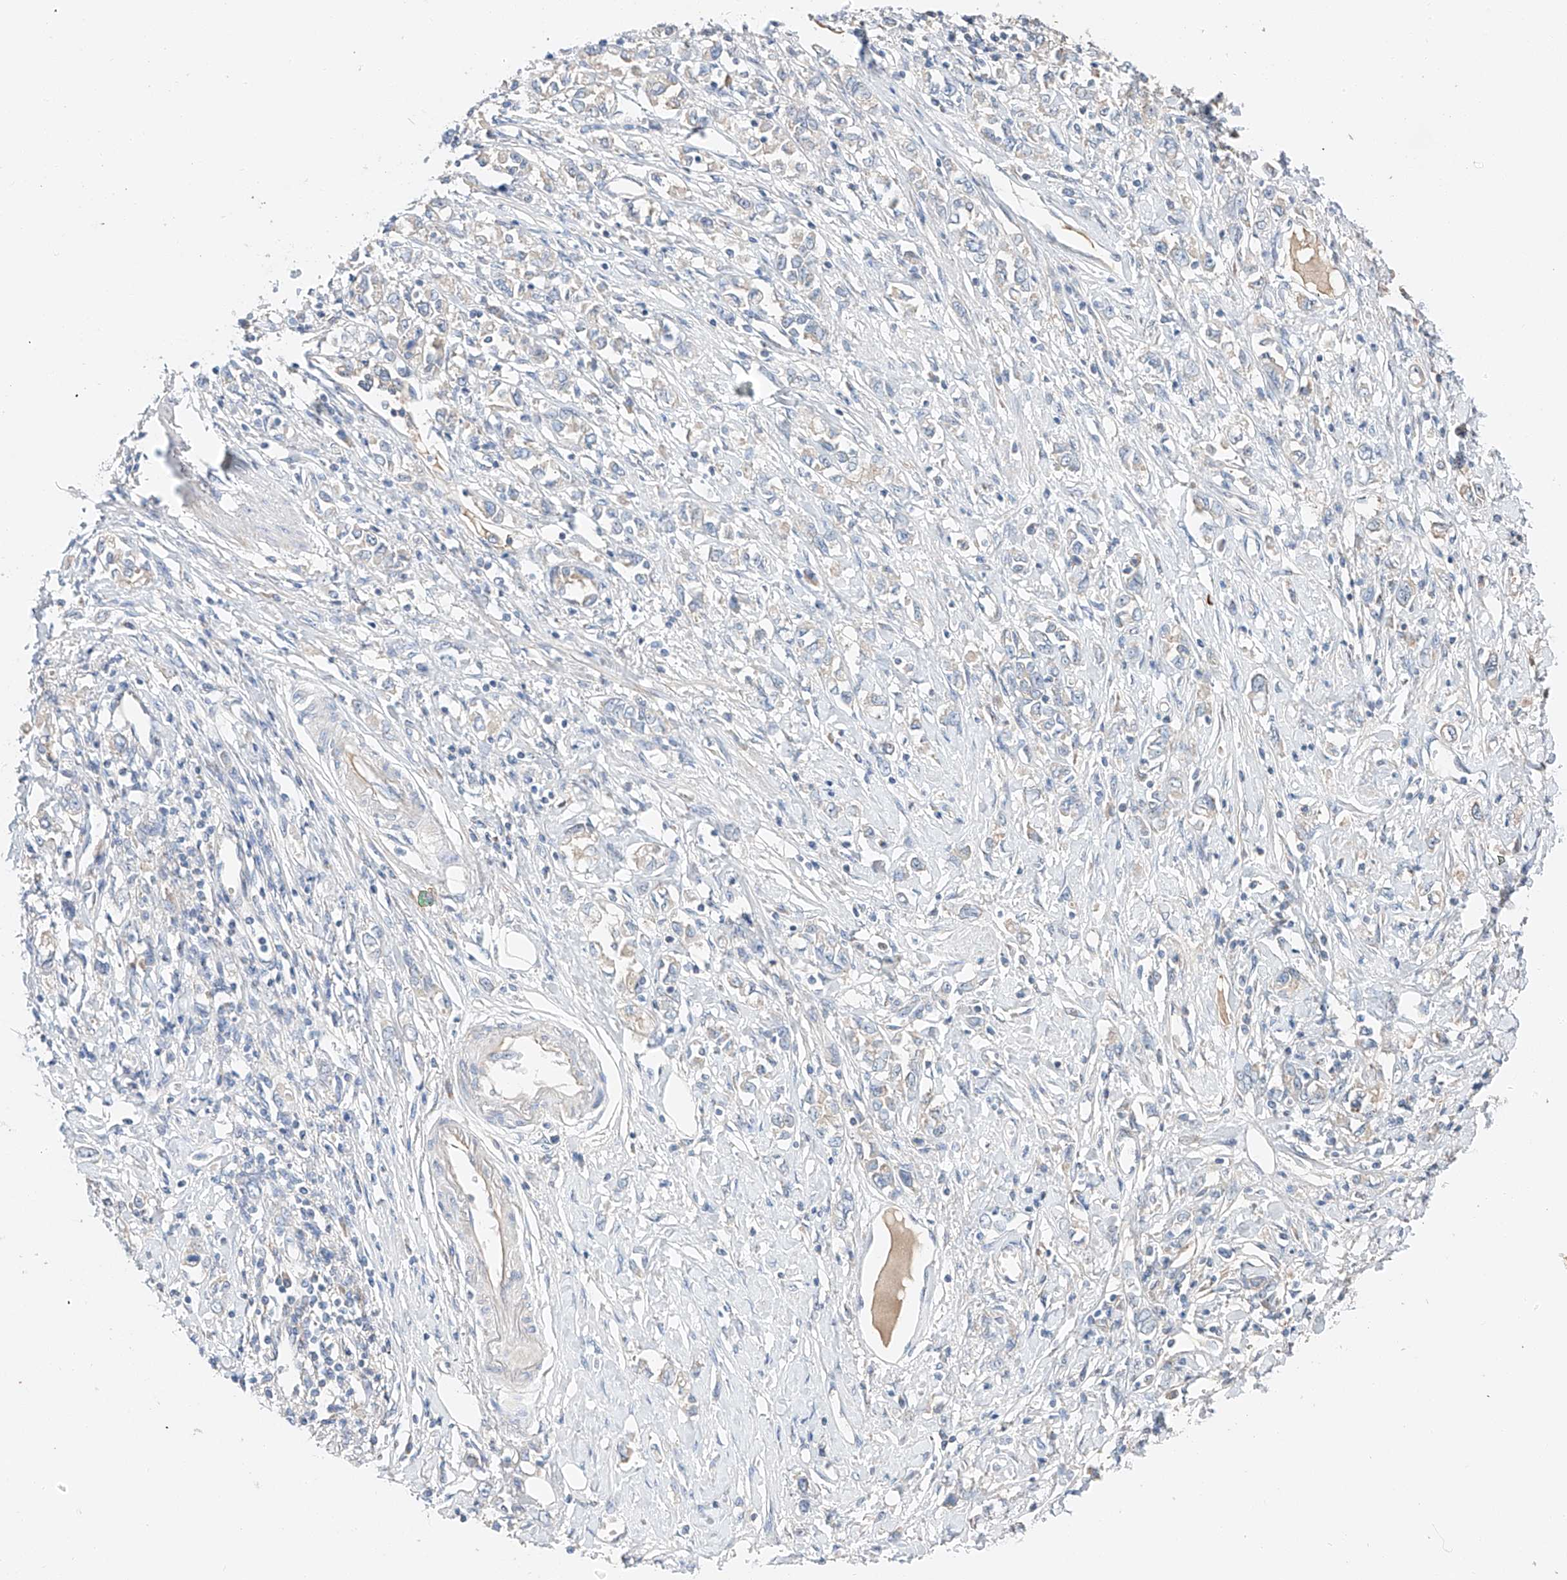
{"staining": {"intensity": "negative", "quantity": "none", "location": "none"}, "tissue": "stomach cancer", "cell_type": "Tumor cells", "image_type": "cancer", "snomed": [{"axis": "morphology", "description": "Adenocarcinoma, NOS"}, {"axis": "topography", "description": "Stomach"}], "caption": "High power microscopy micrograph of an IHC histopathology image of stomach adenocarcinoma, revealing no significant positivity in tumor cells. The staining was performed using DAB (3,3'-diaminobenzidine) to visualize the protein expression in brown, while the nuclei were stained in blue with hematoxylin (Magnification: 20x).", "gene": "RUSC1", "patient": {"sex": "female", "age": 76}}